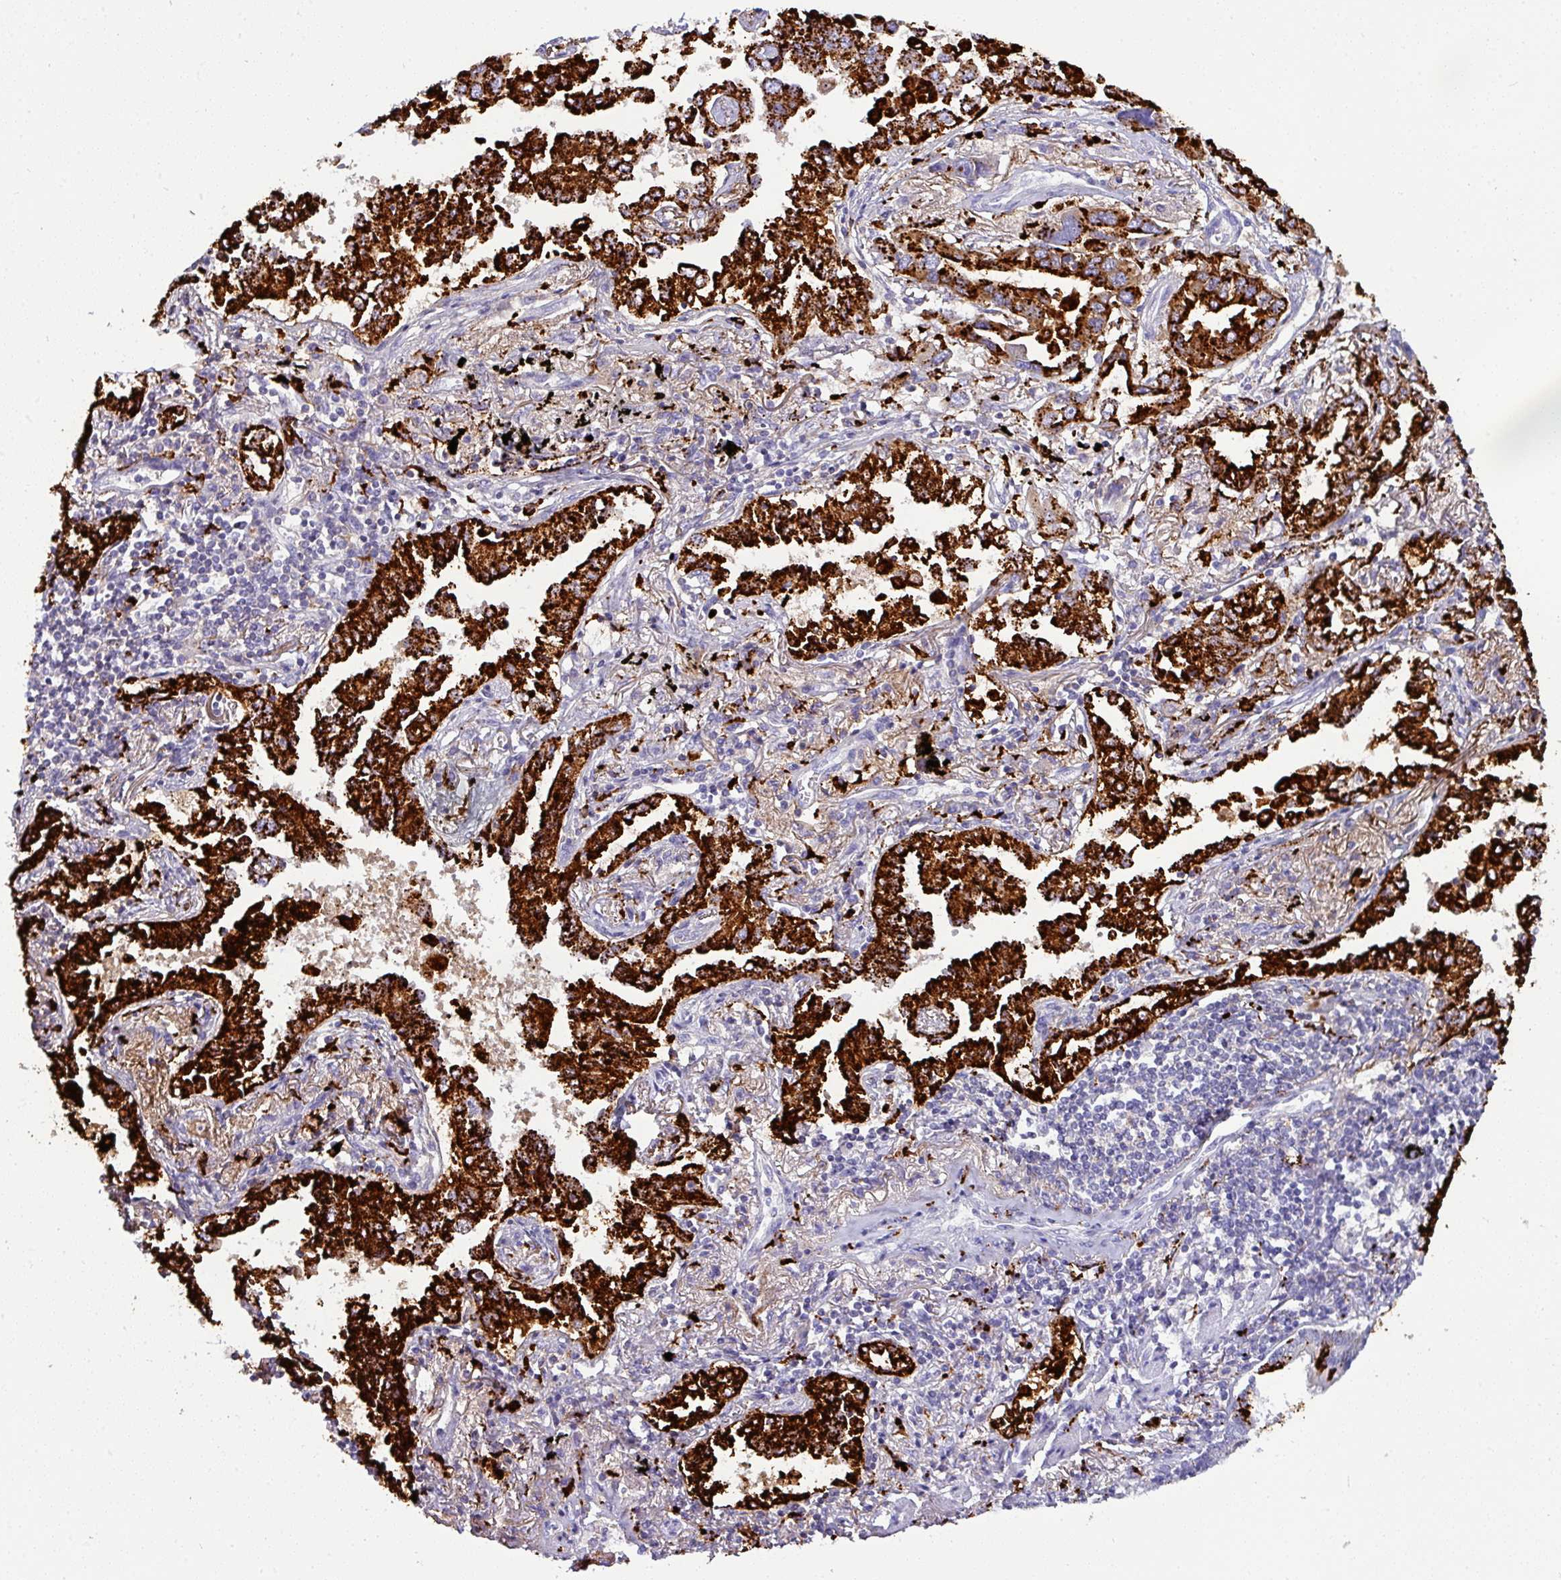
{"staining": {"intensity": "strong", "quantity": ">75%", "location": "cytoplasmic/membranous"}, "tissue": "lung cancer", "cell_type": "Tumor cells", "image_type": "cancer", "snomed": [{"axis": "morphology", "description": "Adenocarcinoma, NOS"}, {"axis": "topography", "description": "Lung"}], "caption": "Immunohistochemistry of lung adenocarcinoma shows high levels of strong cytoplasmic/membranous expression in approximately >75% of tumor cells.", "gene": "NAPSA", "patient": {"sex": "male", "age": 67}}